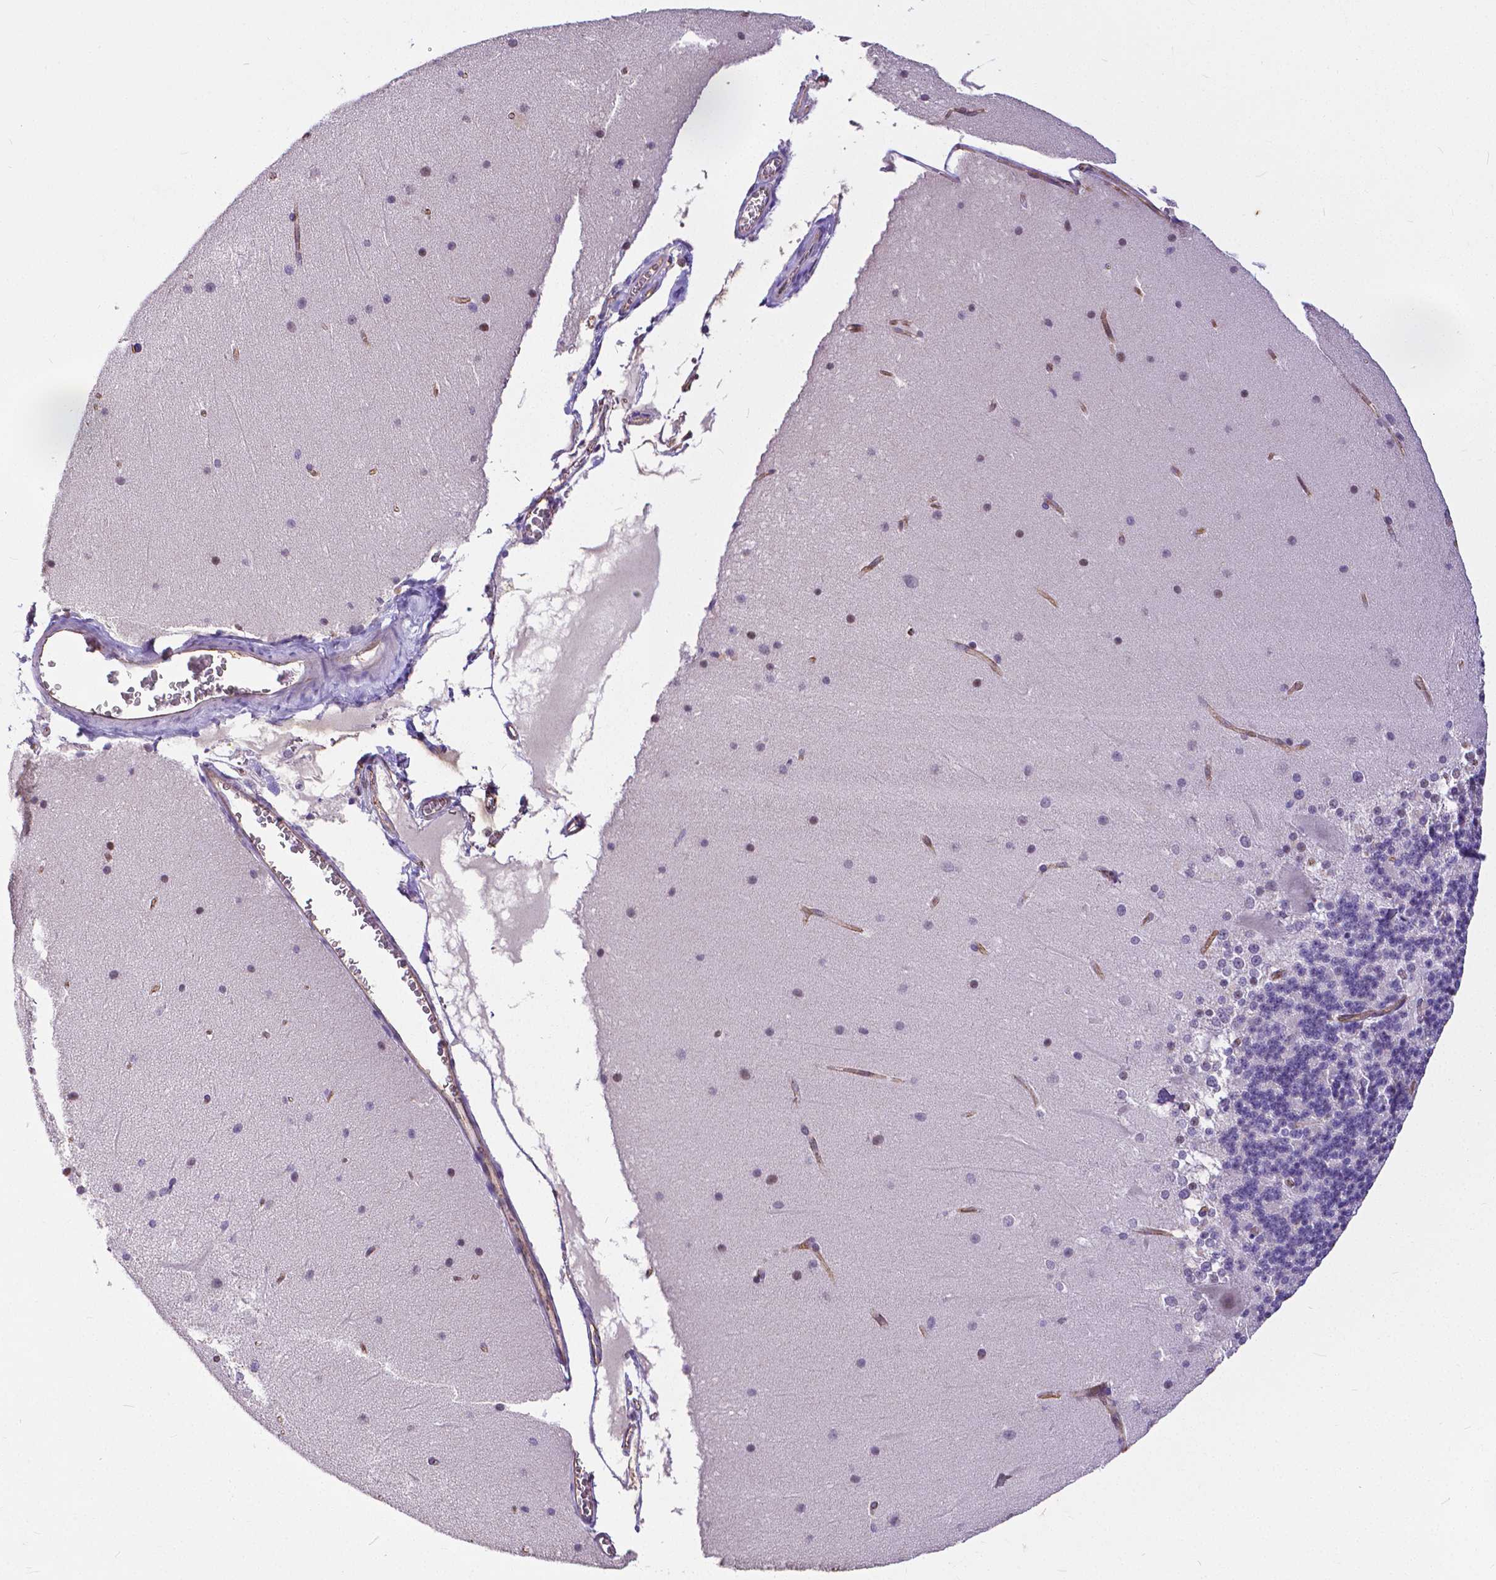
{"staining": {"intensity": "negative", "quantity": "none", "location": "none"}, "tissue": "cerebellum", "cell_type": "Cells in granular layer", "image_type": "normal", "snomed": [{"axis": "morphology", "description": "Normal tissue, NOS"}, {"axis": "topography", "description": "Cerebellum"}], "caption": "This image is of unremarkable cerebellum stained with immunohistochemistry (IHC) to label a protein in brown with the nuclei are counter-stained blue. There is no expression in cells in granular layer. Brightfield microscopy of IHC stained with DAB (brown) and hematoxylin (blue), captured at high magnification.", "gene": "OCLN", "patient": {"sex": "female", "age": 19}}